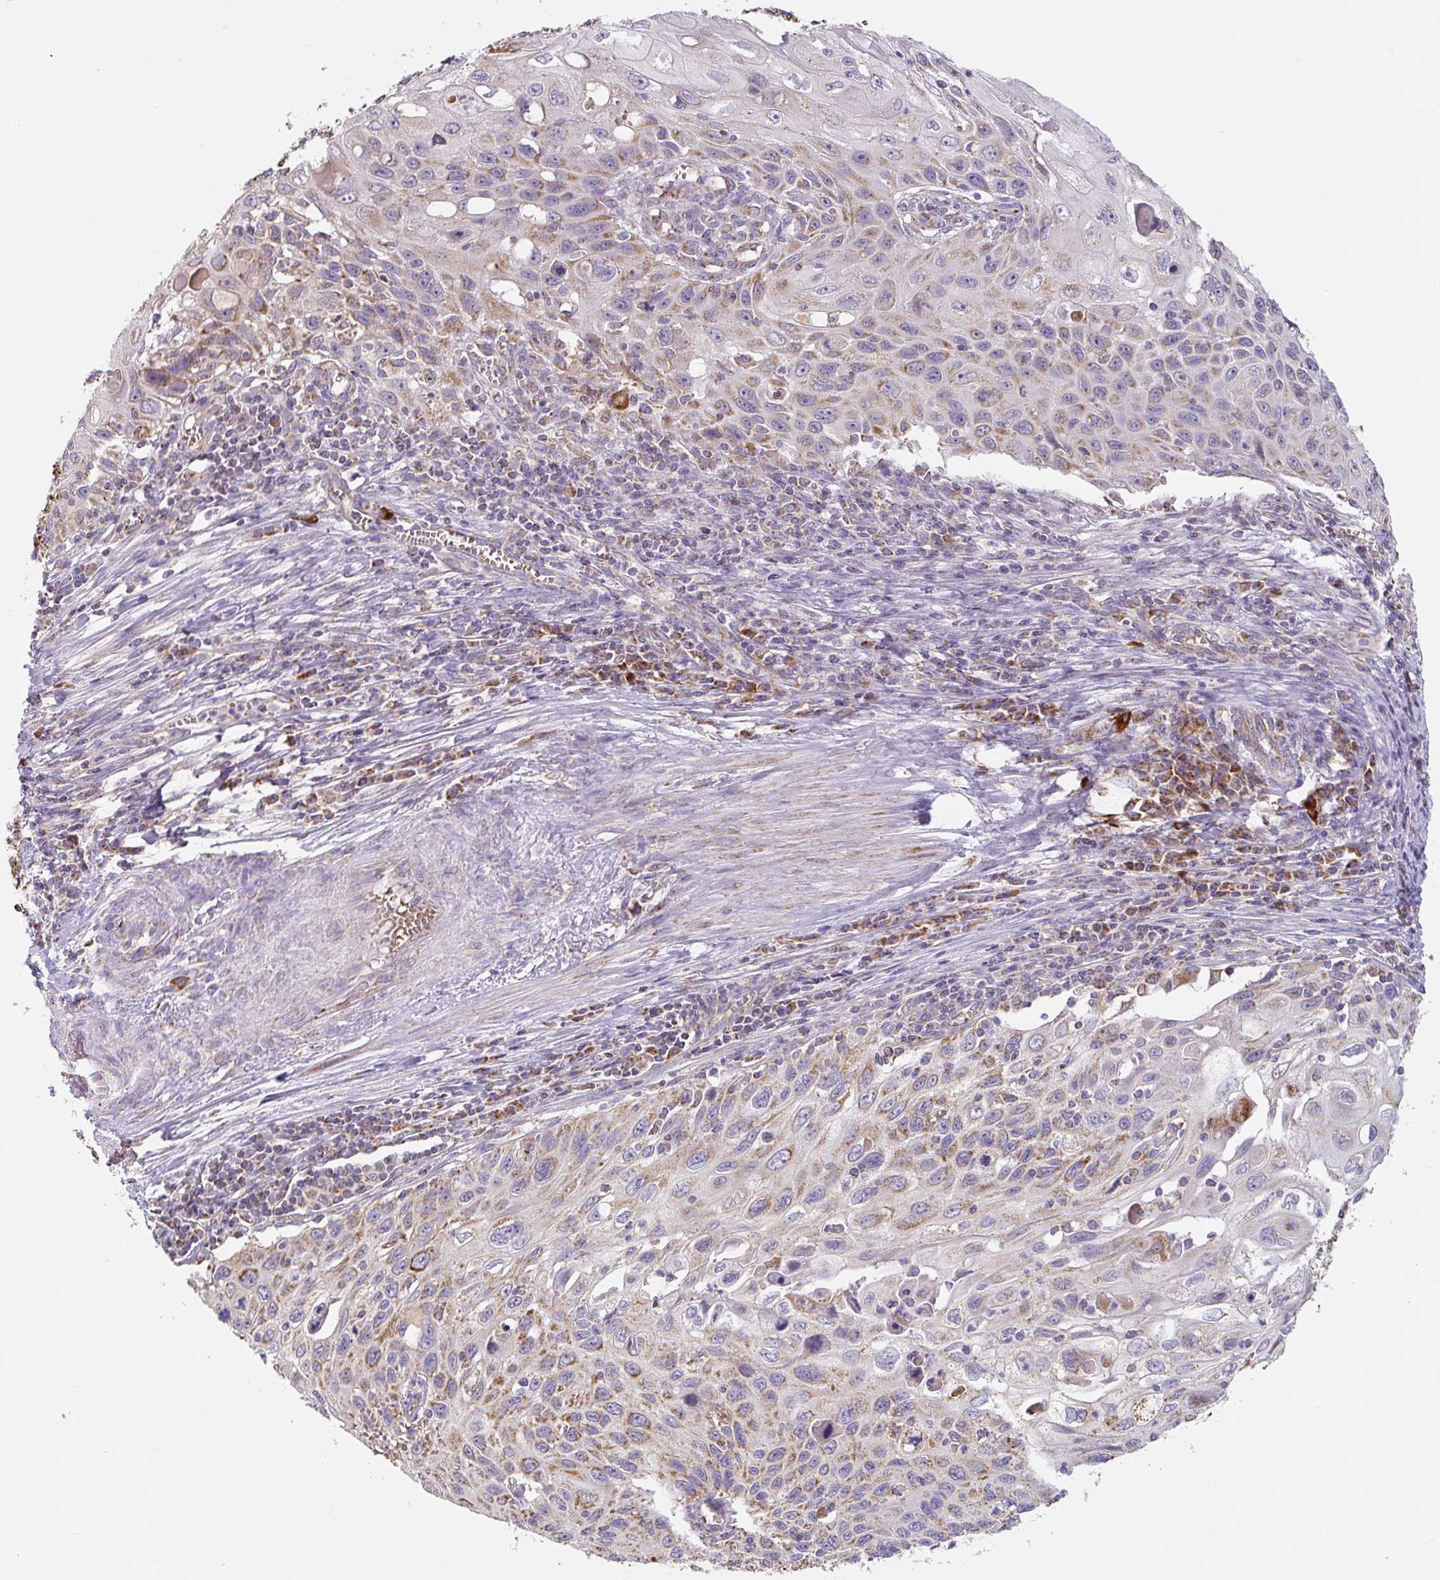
{"staining": {"intensity": "moderate", "quantity": "25%-75%", "location": "cytoplasmic/membranous"}, "tissue": "cervical cancer", "cell_type": "Tumor cells", "image_type": "cancer", "snomed": [{"axis": "morphology", "description": "Squamous cell carcinoma, NOS"}, {"axis": "topography", "description": "Cervix"}], "caption": "Cervical squamous cell carcinoma tissue reveals moderate cytoplasmic/membranous staining in approximately 25%-75% of tumor cells, visualized by immunohistochemistry.", "gene": "MT-CO2", "patient": {"sex": "female", "age": 70}}